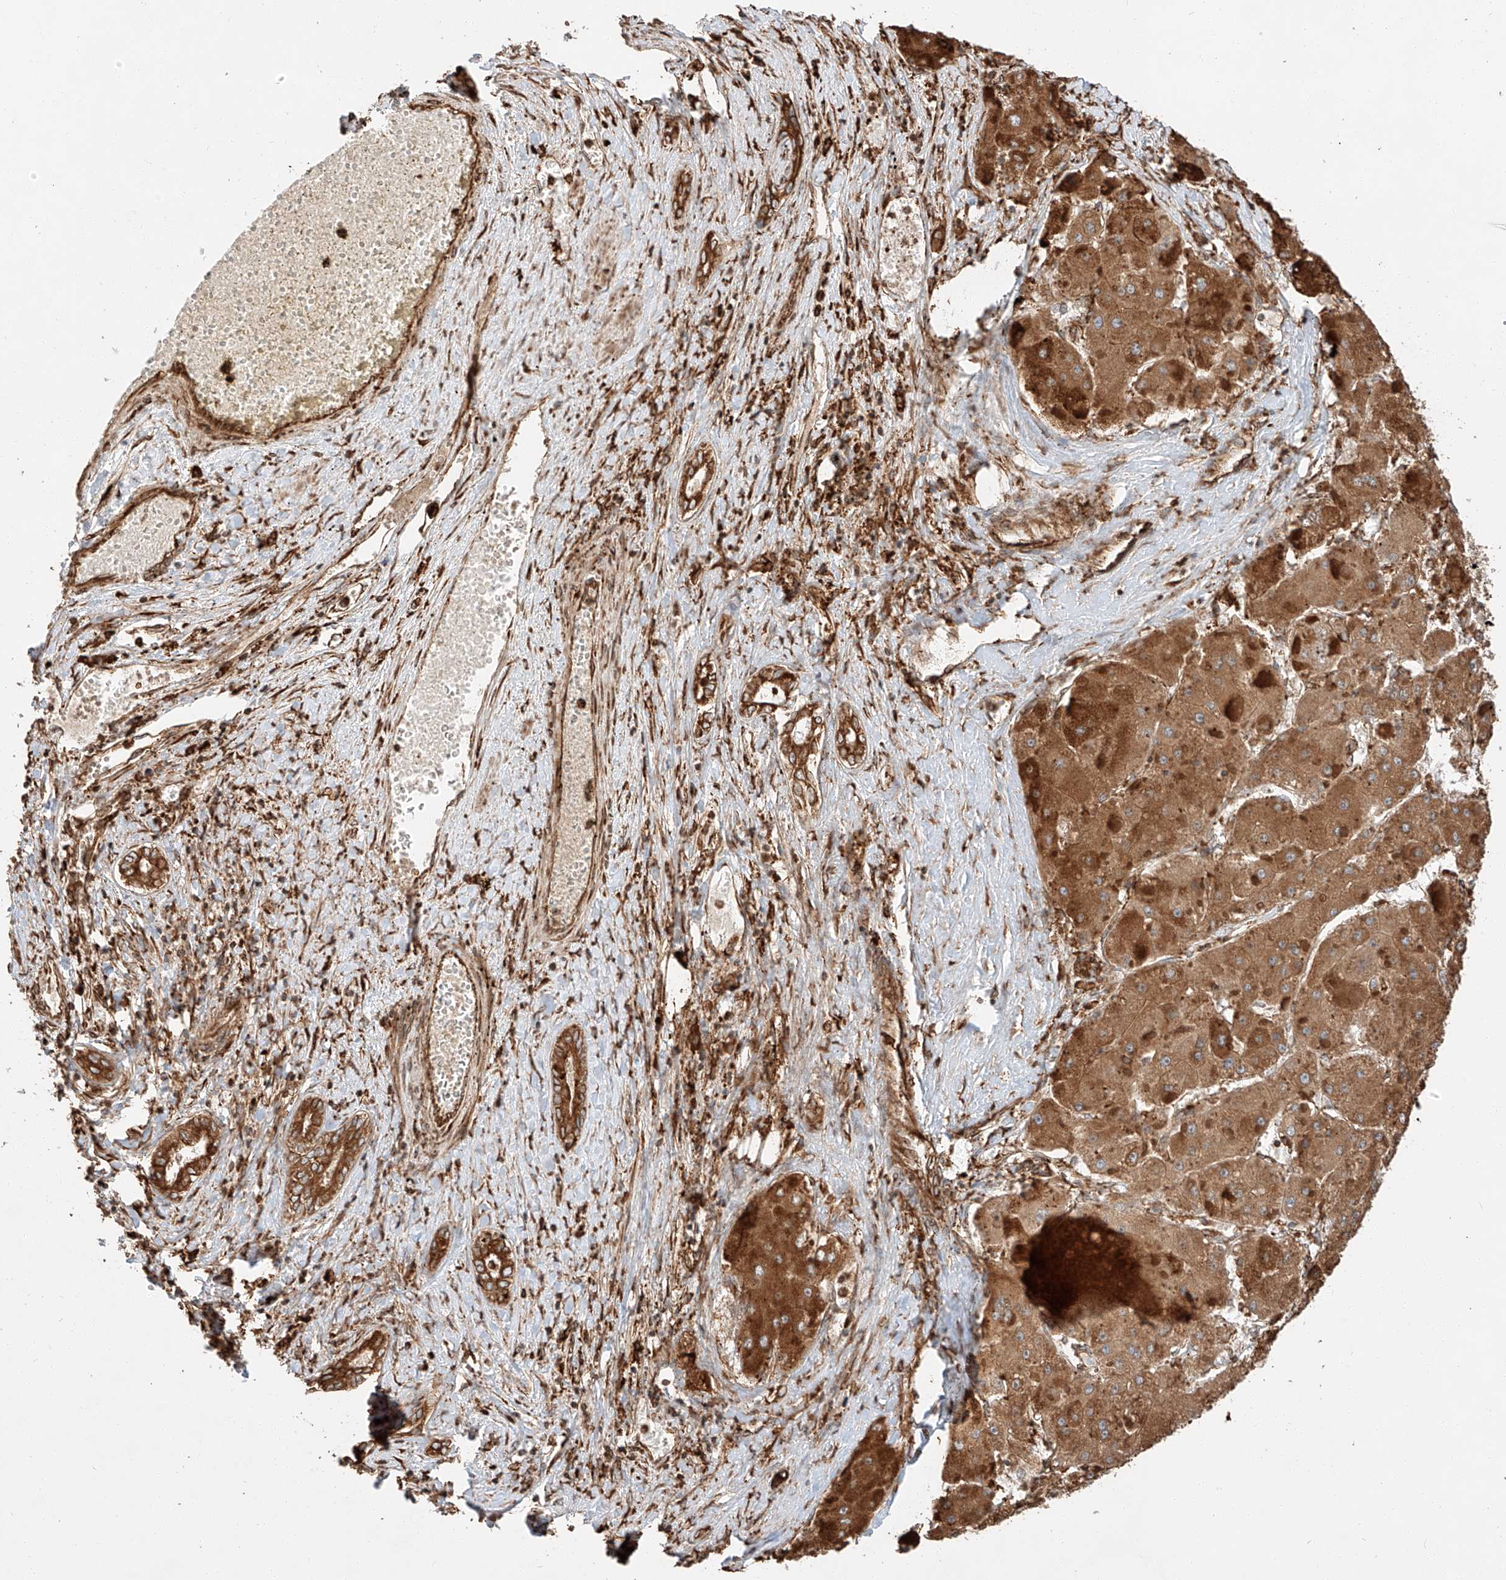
{"staining": {"intensity": "strong", "quantity": ">75%", "location": "cytoplasmic/membranous"}, "tissue": "liver cancer", "cell_type": "Tumor cells", "image_type": "cancer", "snomed": [{"axis": "morphology", "description": "Carcinoma, Hepatocellular, NOS"}, {"axis": "topography", "description": "Liver"}], "caption": "Liver cancer stained with a protein marker demonstrates strong staining in tumor cells.", "gene": "ZNF84", "patient": {"sex": "female", "age": 73}}